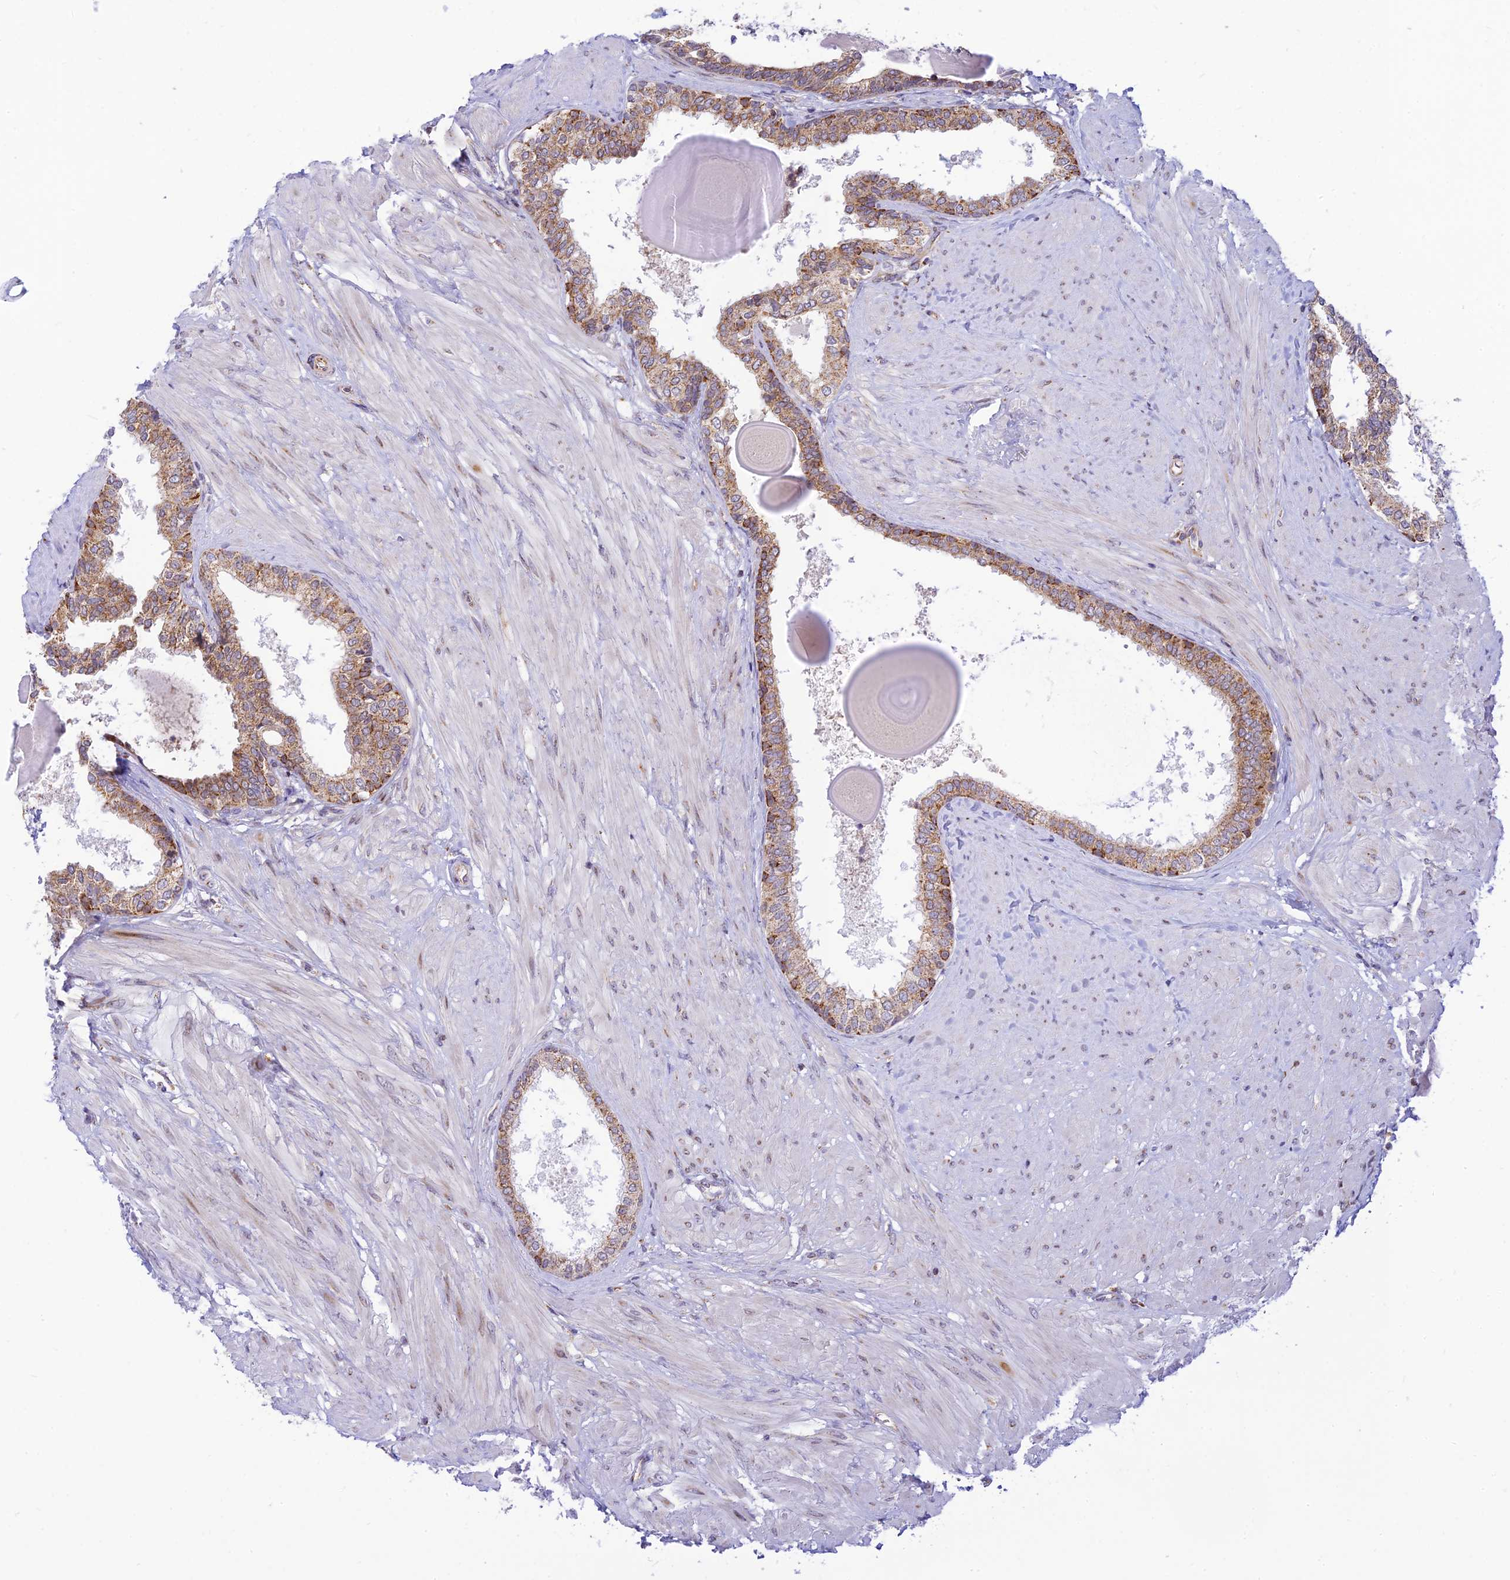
{"staining": {"intensity": "strong", "quantity": "25%-75%", "location": "cytoplasmic/membranous"}, "tissue": "prostate", "cell_type": "Glandular cells", "image_type": "normal", "snomed": [{"axis": "morphology", "description": "Normal tissue, NOS"}, {"axis": "topography", "description": "Prostate"}], "caption": "A high-resolution micrograph shows immunohistochemistry (IHC) staining of benign prostate, which exhibits strong cytoplasmic/membranous staining in about 25%-75% of glandular cells. (DAB (3,3'-diaminobenzidine) IHC with brightfield microscopy, high magnification).", "gene": "HOOK2", "patient": {"sex": "male", "age": 48}}